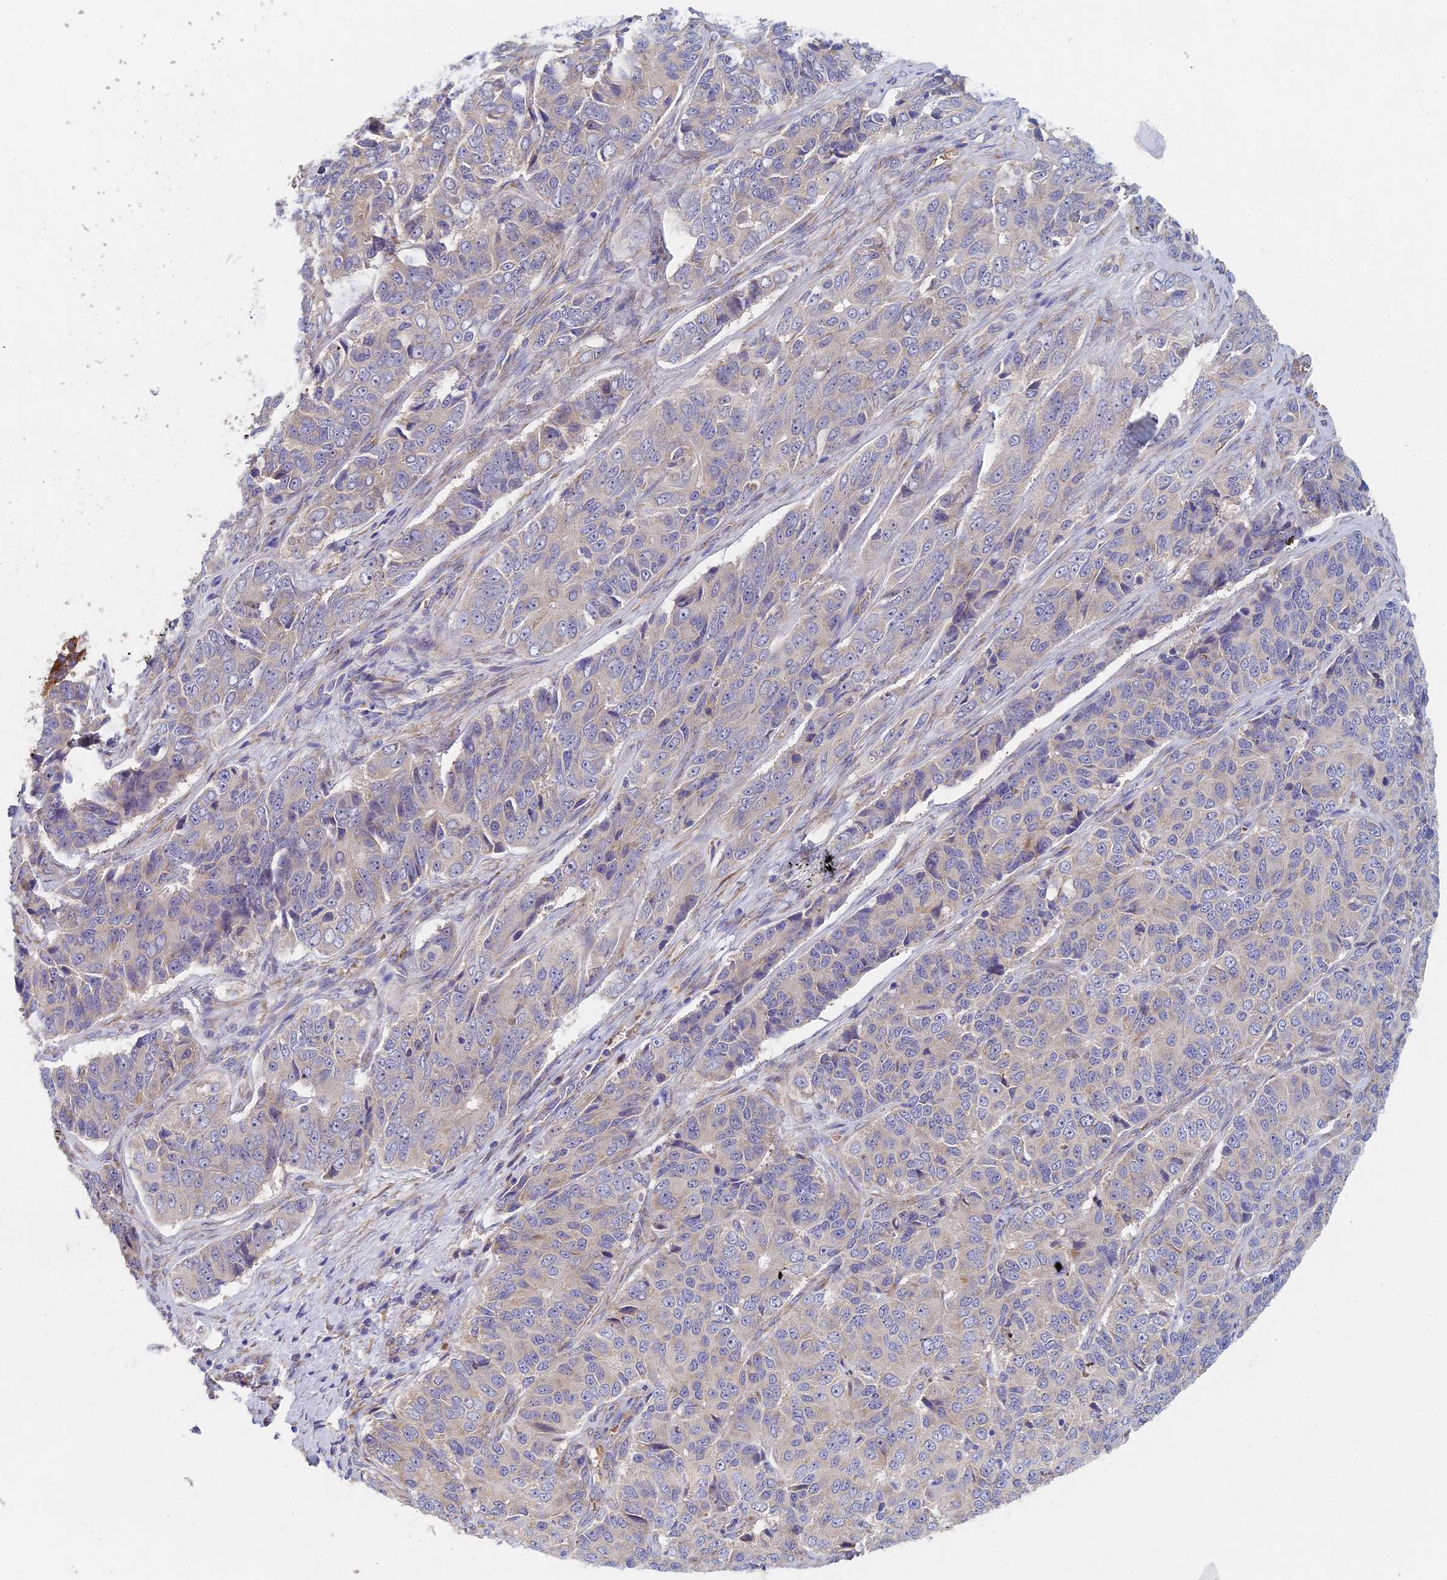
{"staining": {"intensity": "negative", "quantity": "none", "location": "none"}, "tissue": "ovarian cancer", "cell_type": "Tumor cells", "image_type": "cancer", "snomed": [{"axis": "morphology", "description": "Carcinoma, endometroid"}, {"axis": "topography", "description": "Ovary"}], "caption": "Endometroid carcinoma (ovarian) was stained to show a protein in brown. There is no significant expression in tumor cells.", "gene": "ELOF1", "patient": {"sex": "female", "age": 51}}